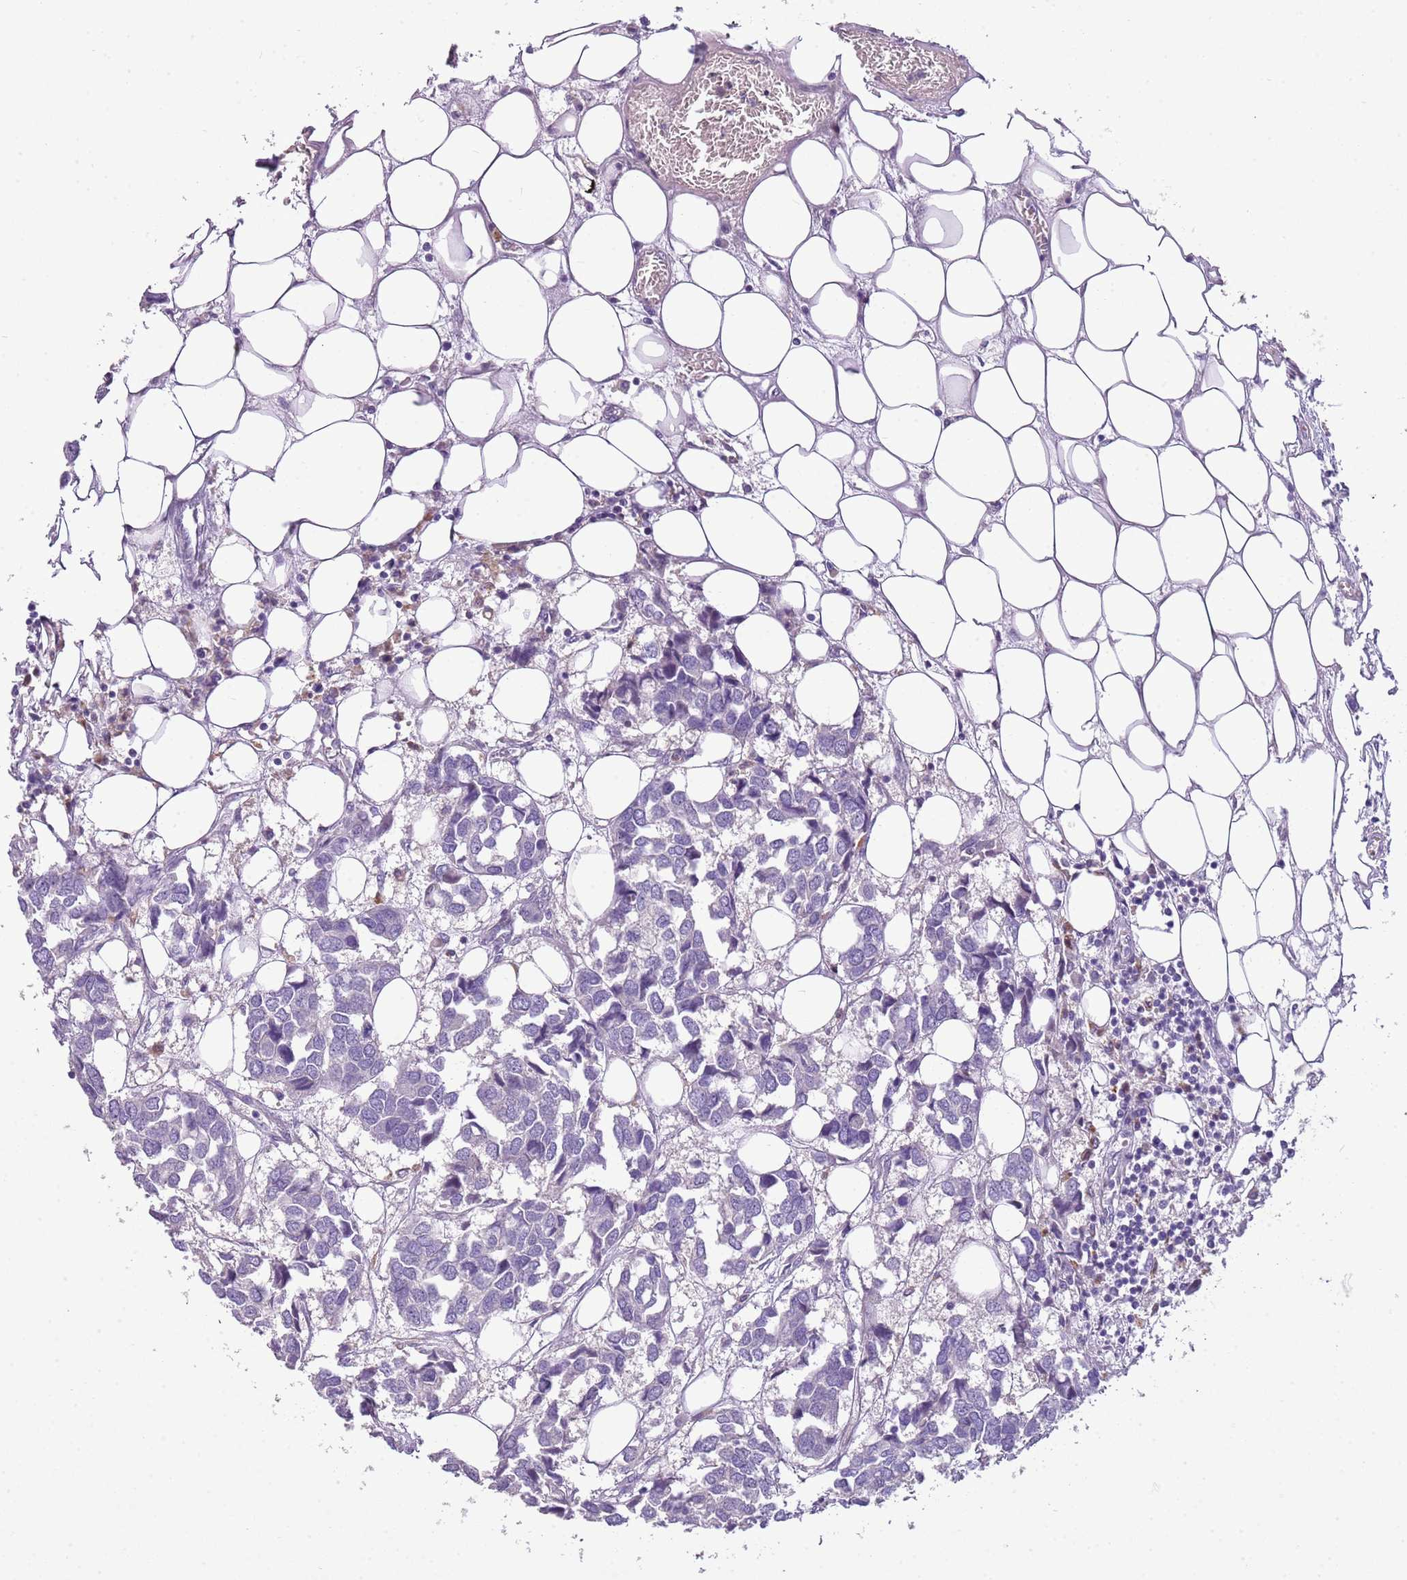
{"staining": {"intensity": "negative", "quantity": "none", "location": "none"}, "tissue": "breast cancer", "cell_type": "Tumor cells", "image_type": "cancer", "snomed": [{"axis": "morphology", "description": "Duct carcinoma"}, {"axis": "topography", "description": "Breast"}], "caption": "High magnification brightfield microscopy of breast intraductal carcinoma stained with DAB (brown) and counterstained with hematoxylin (blue): tumor cells show no significant positivity.", "gene": "SCAMP5", "patient": {"sex": "female", "age": 83}}